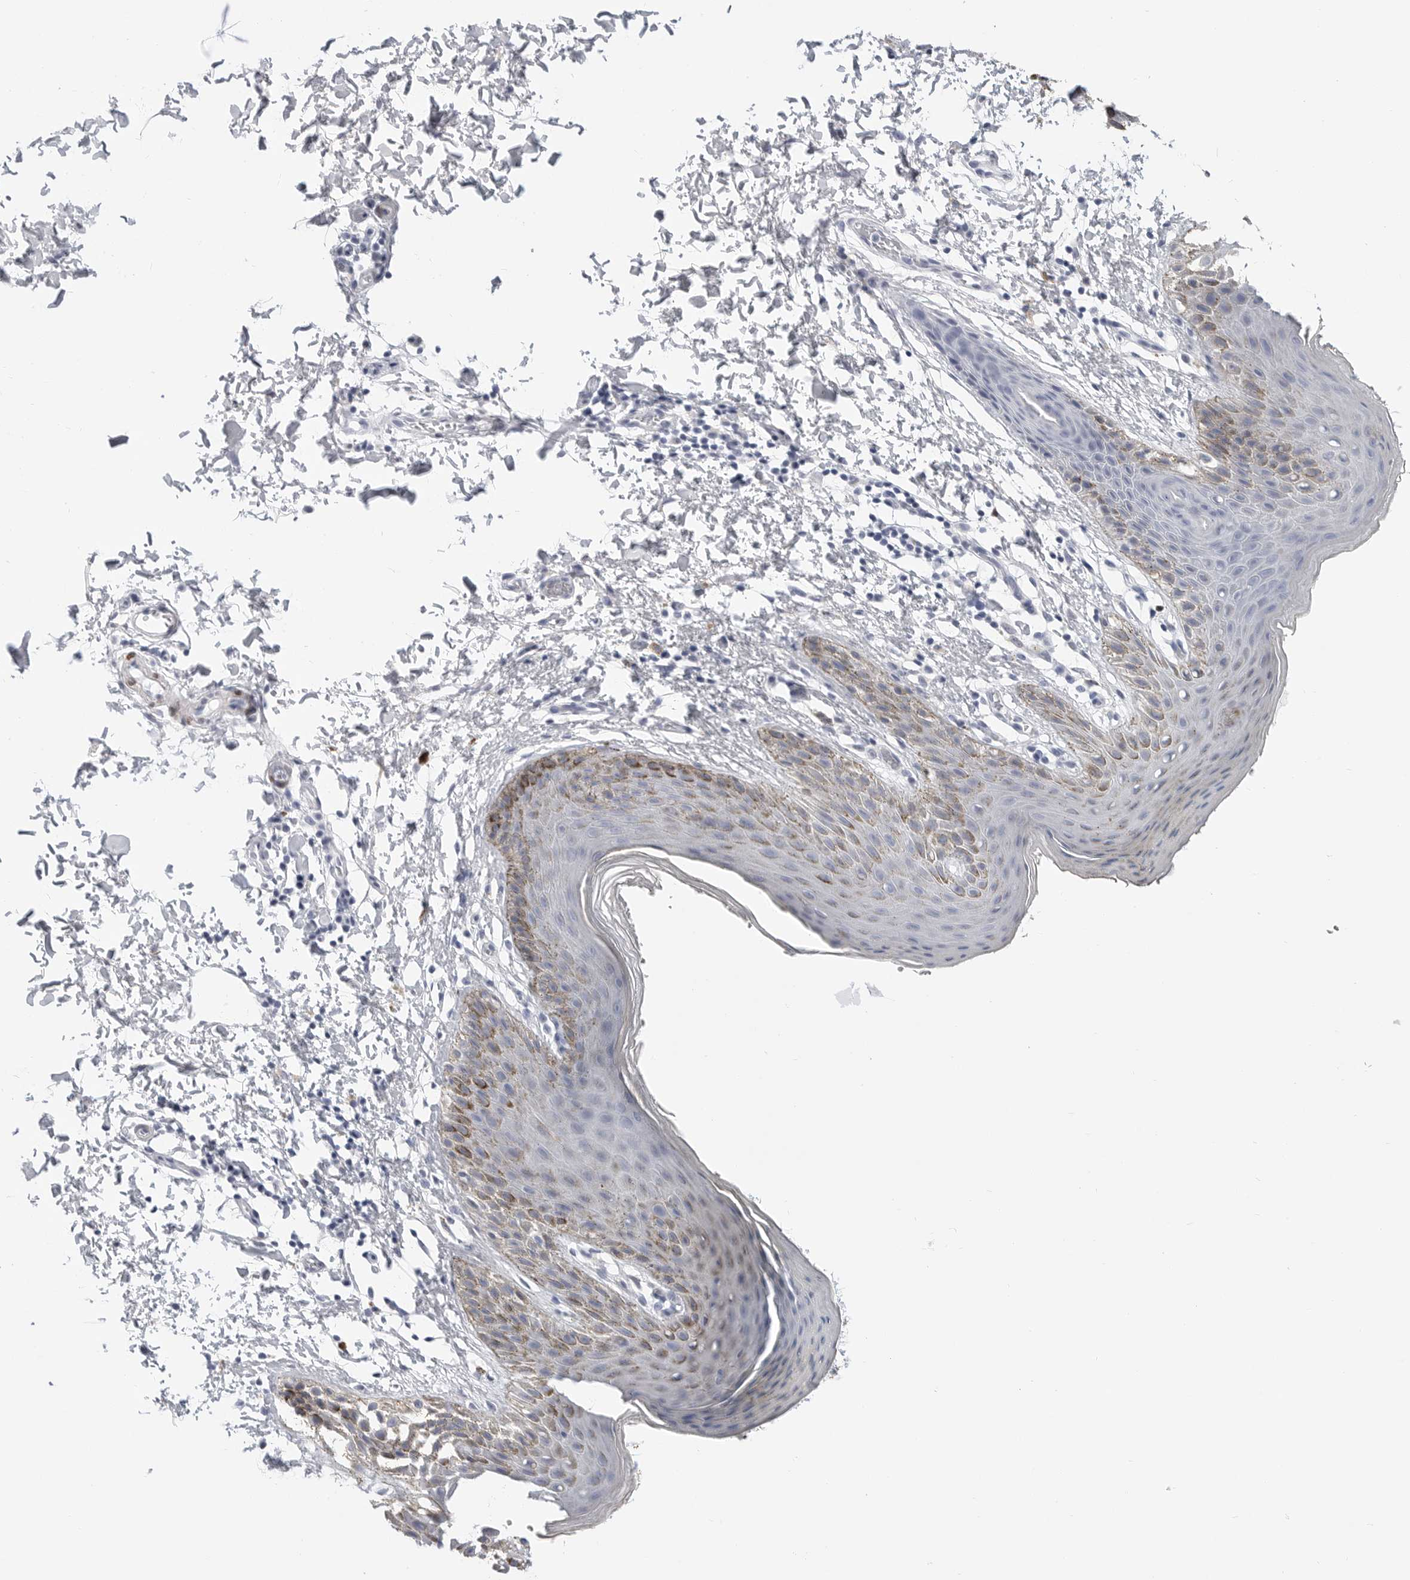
{"staining": {"intensity": "negative", "quantity": "none", "location": "none"}, "tissue": "skin", "cell_type": "Epidermal cells", "image_type": "normal", "snomed": [{"axis": "morphology", "description": "Normal tissue, NOS"}, {"axis": "topography", "description": "Anal"}, {"axis": "topography", "description": "Peripheral nerve tissue"}], "caption": "Epidermal cells show no significant positivity in benign skin.", "gene": "PLN", "patient": {"sex": "male", "age": 44}}